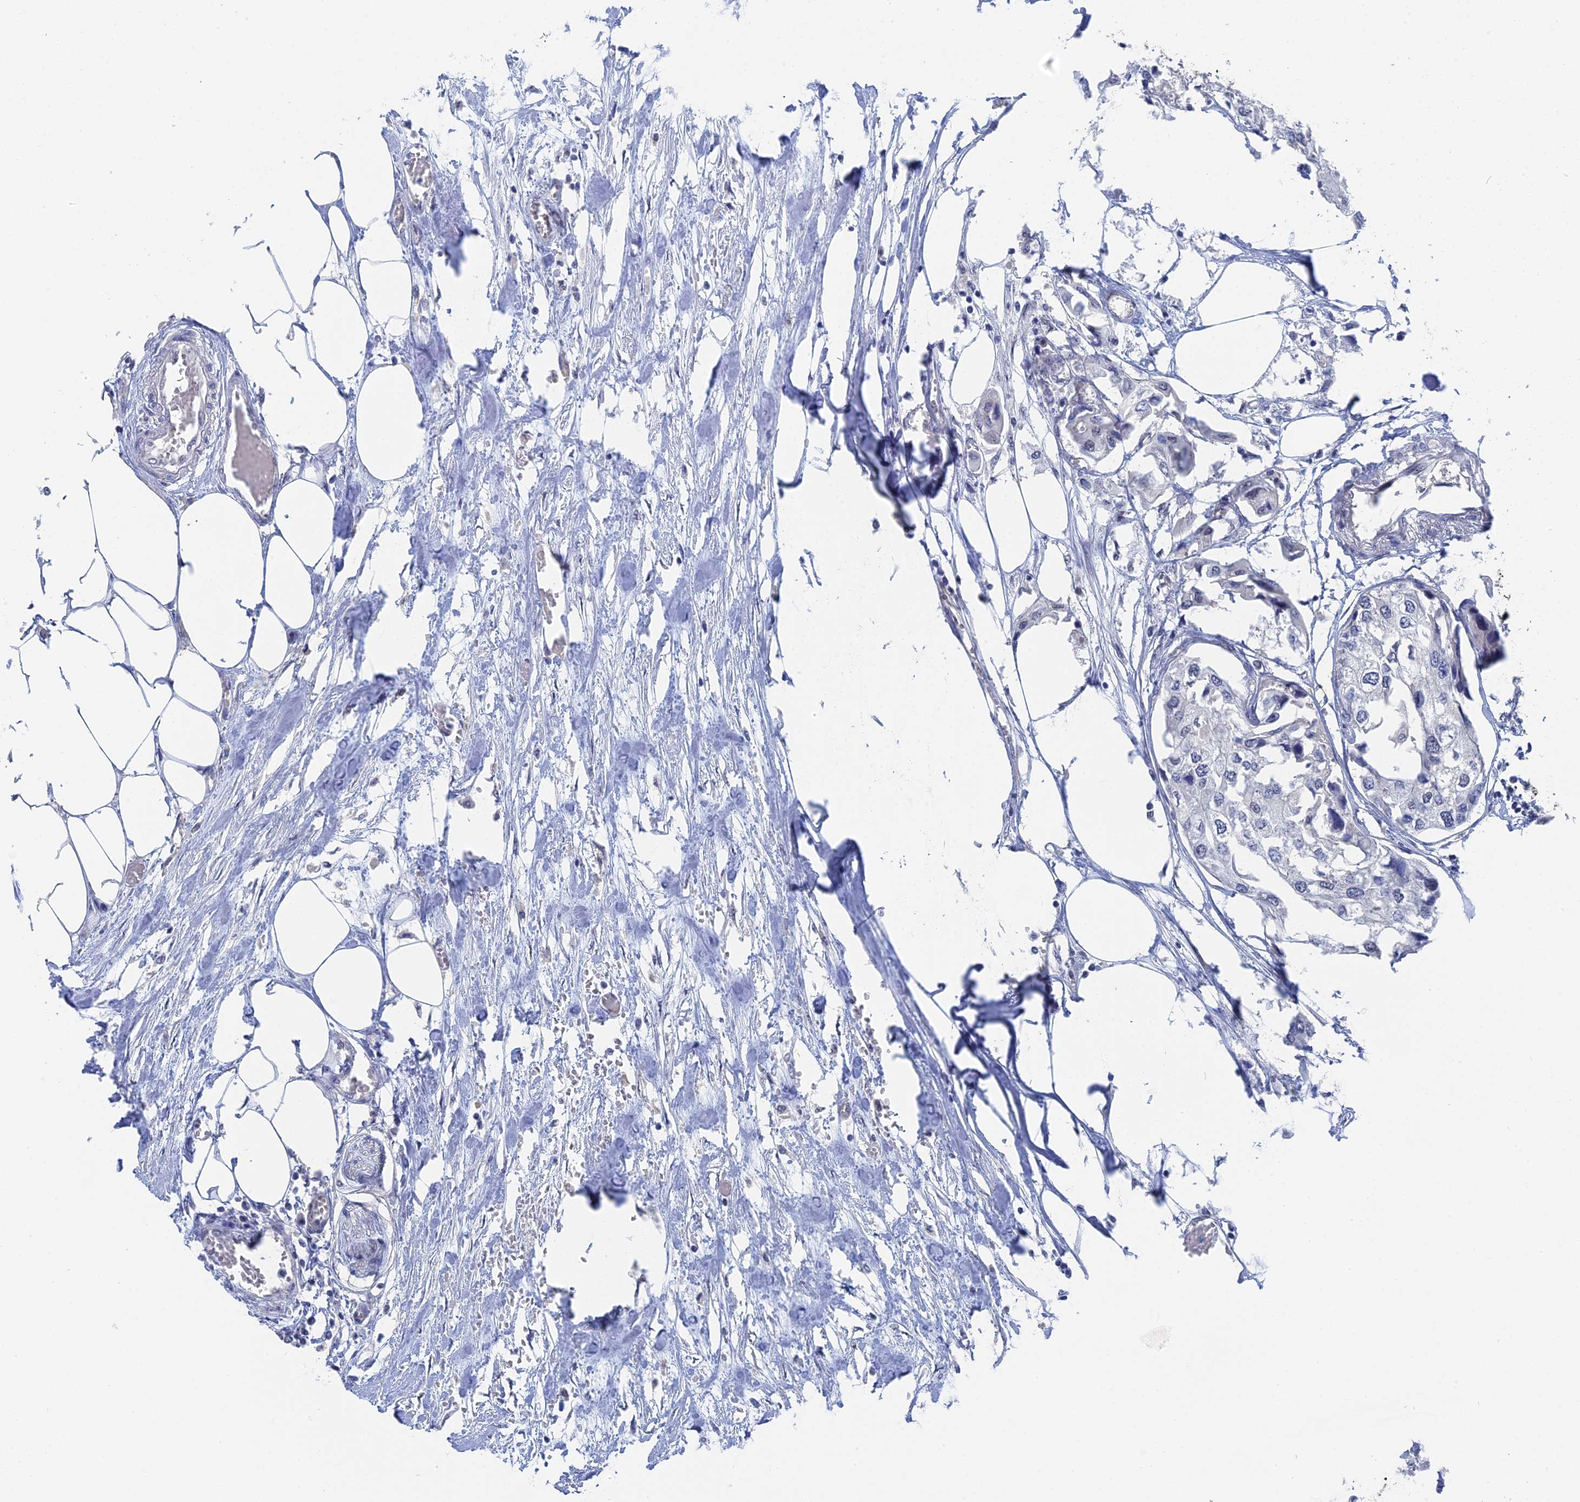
{"staining": {"intensity": "negative", "quantity": "none", "location": "none"}, "tissue": "urothelial cancer", "cell_type": "Tumor cells", "image_type": "cancer", "snomed": [{"axis": "morphology", "description": "Urothelial carcinoma, High grade"}, {"axis": "topography", "description": "Urinary bladder"}], "caption": "This micrograph is of urothelial cancer stained with immunohistochemistry to label a protein in brown with the nuclei are counter-stained blue. There is no expression in tumor cells.", "gene": "TSSC4", "patient": {"sex": "male", "age": 64}}